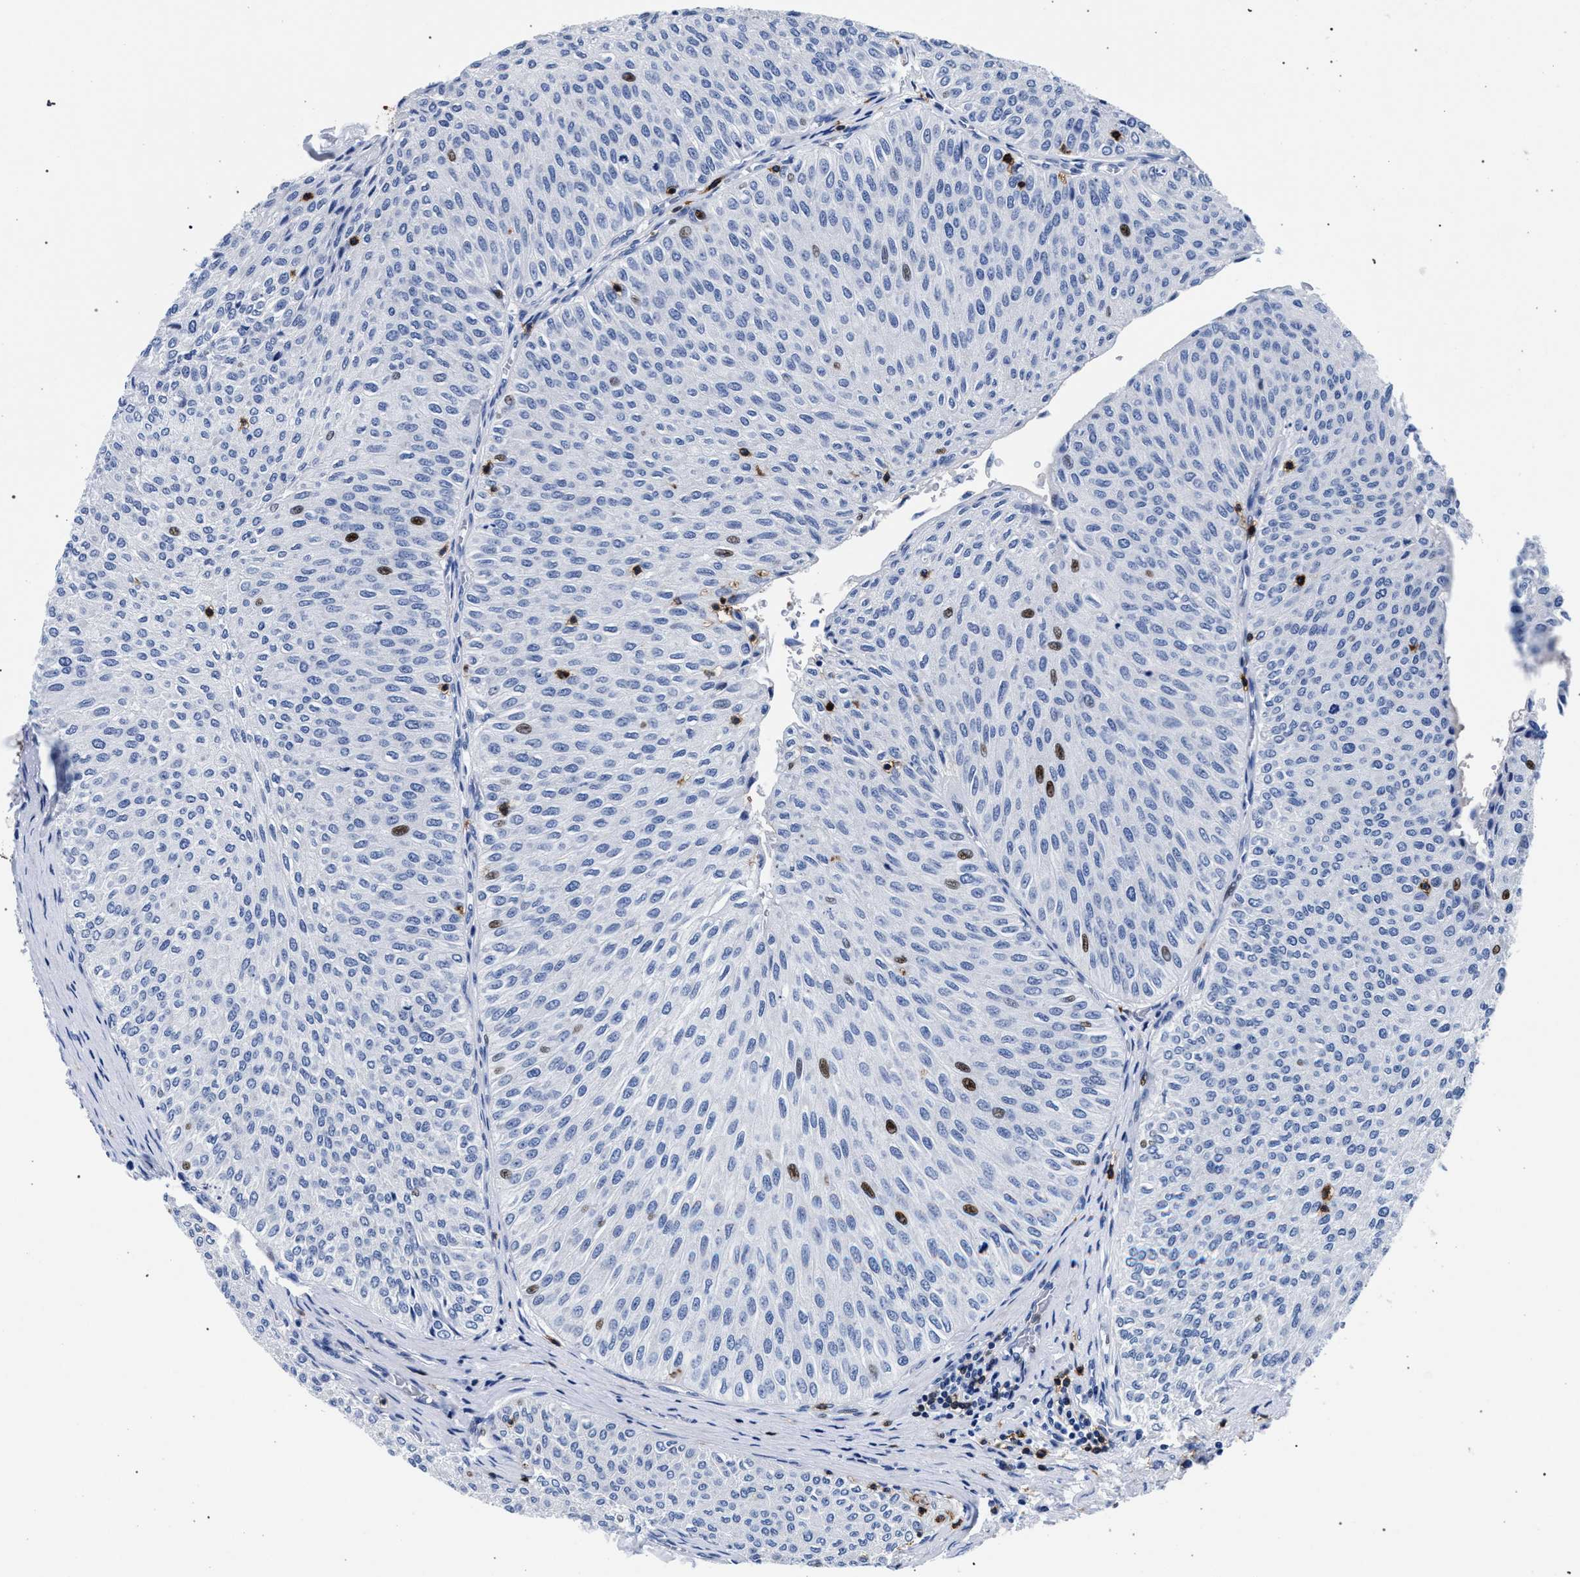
{"staining": {"intensity": "strong", "quantity": "<25%", "location": "nuclear"}, "tissue": "urothelial cancer", "cell_type": "Tumor cells", "image_type": "cancer", "snomed": [{"axis": "morphology", "description": "Urothelial carcinoma, Low grade"}, {"axis": "topography", "description": "Urinary bladder"}], "caption": "Low-grade urothelial carcinoma tissue shows strong nuclear expression in about <25% of tumor cells", "gene": "KLRK1", "patient": {"sex": "male", "age": 78}}